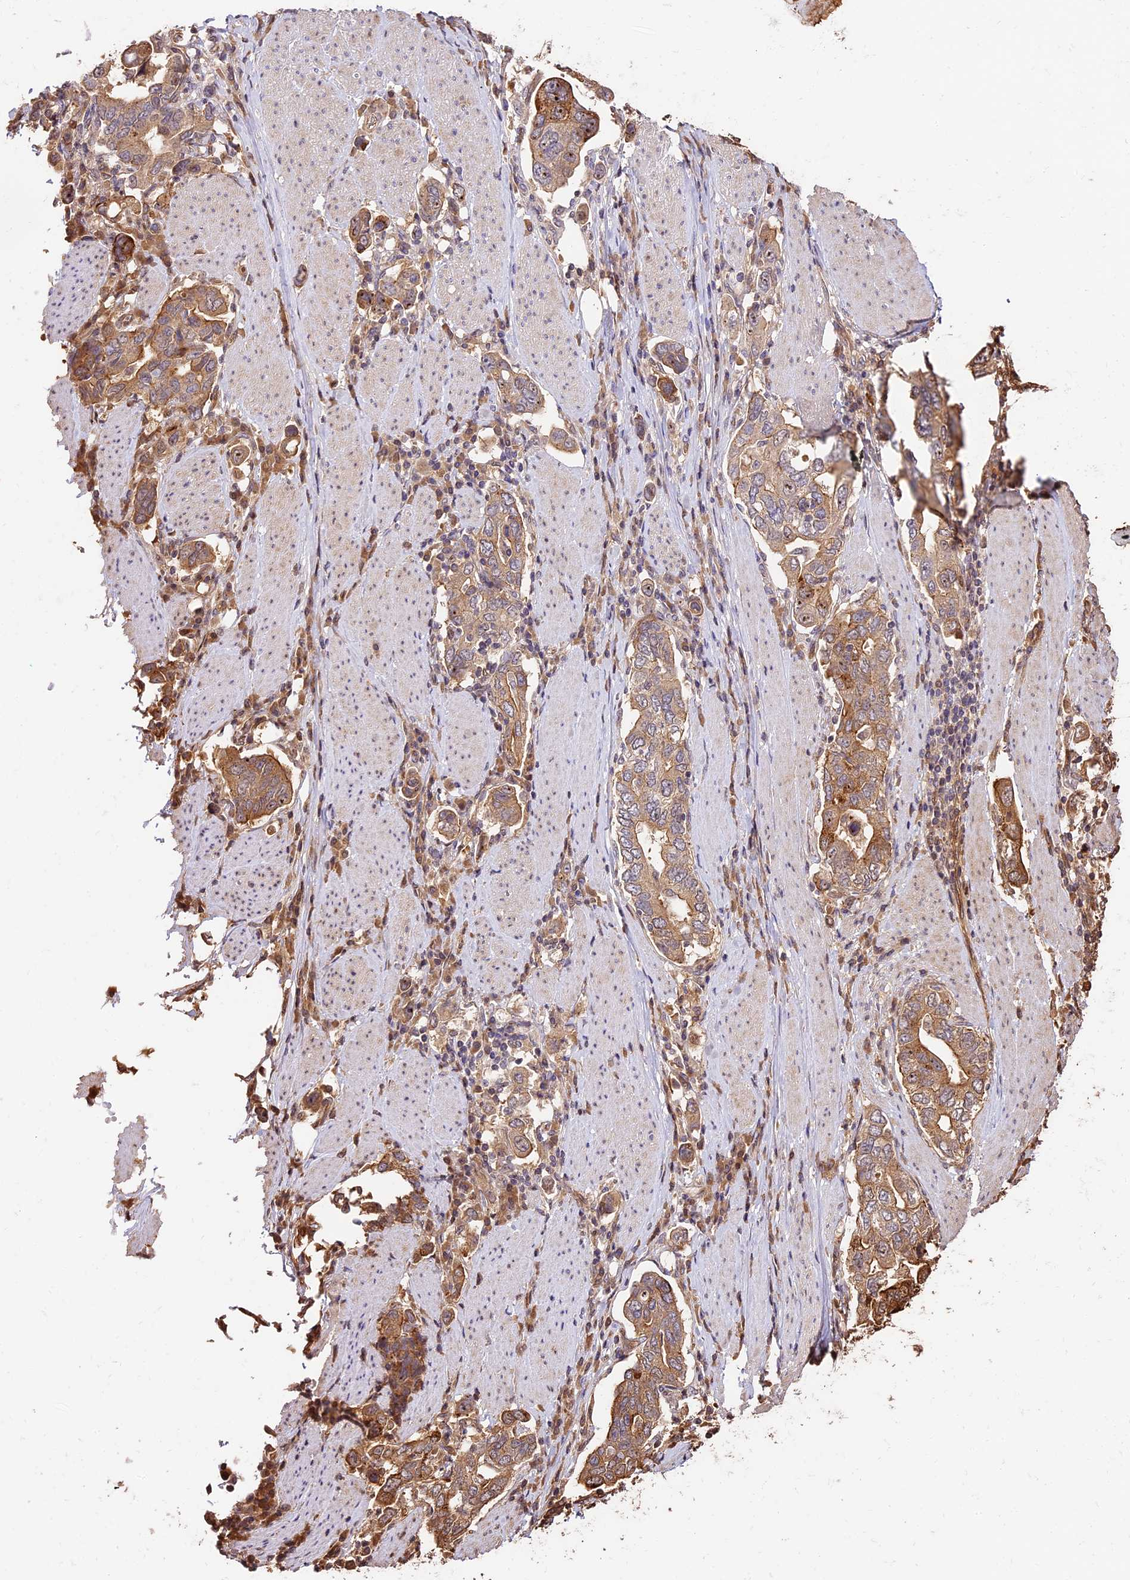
{"staining": {"intensity": "moderate", "quantity": ">75%", "location": "cytoplasmic/membranous"}, "tissue": "stomach cancer", "cell_type": "Tumor cells", "image_type": "cancer", "snomed": [{"axis": "morphology", "description": "Adenocarcinoma, NOS"}, {"axis": "topography", "description": "Stomach, upper"}, {"axis": "topography", "description": "Stomach"}], "caption": "Immunohistochemical staining of stomach adenocarcinoma demonstrates medium levels of moderate cytoplasmic/membranous protein expression in approximately >75% of tumor cells.", "gene": "PPP1R37", "patient": {"sex": "male", "age": 62}}